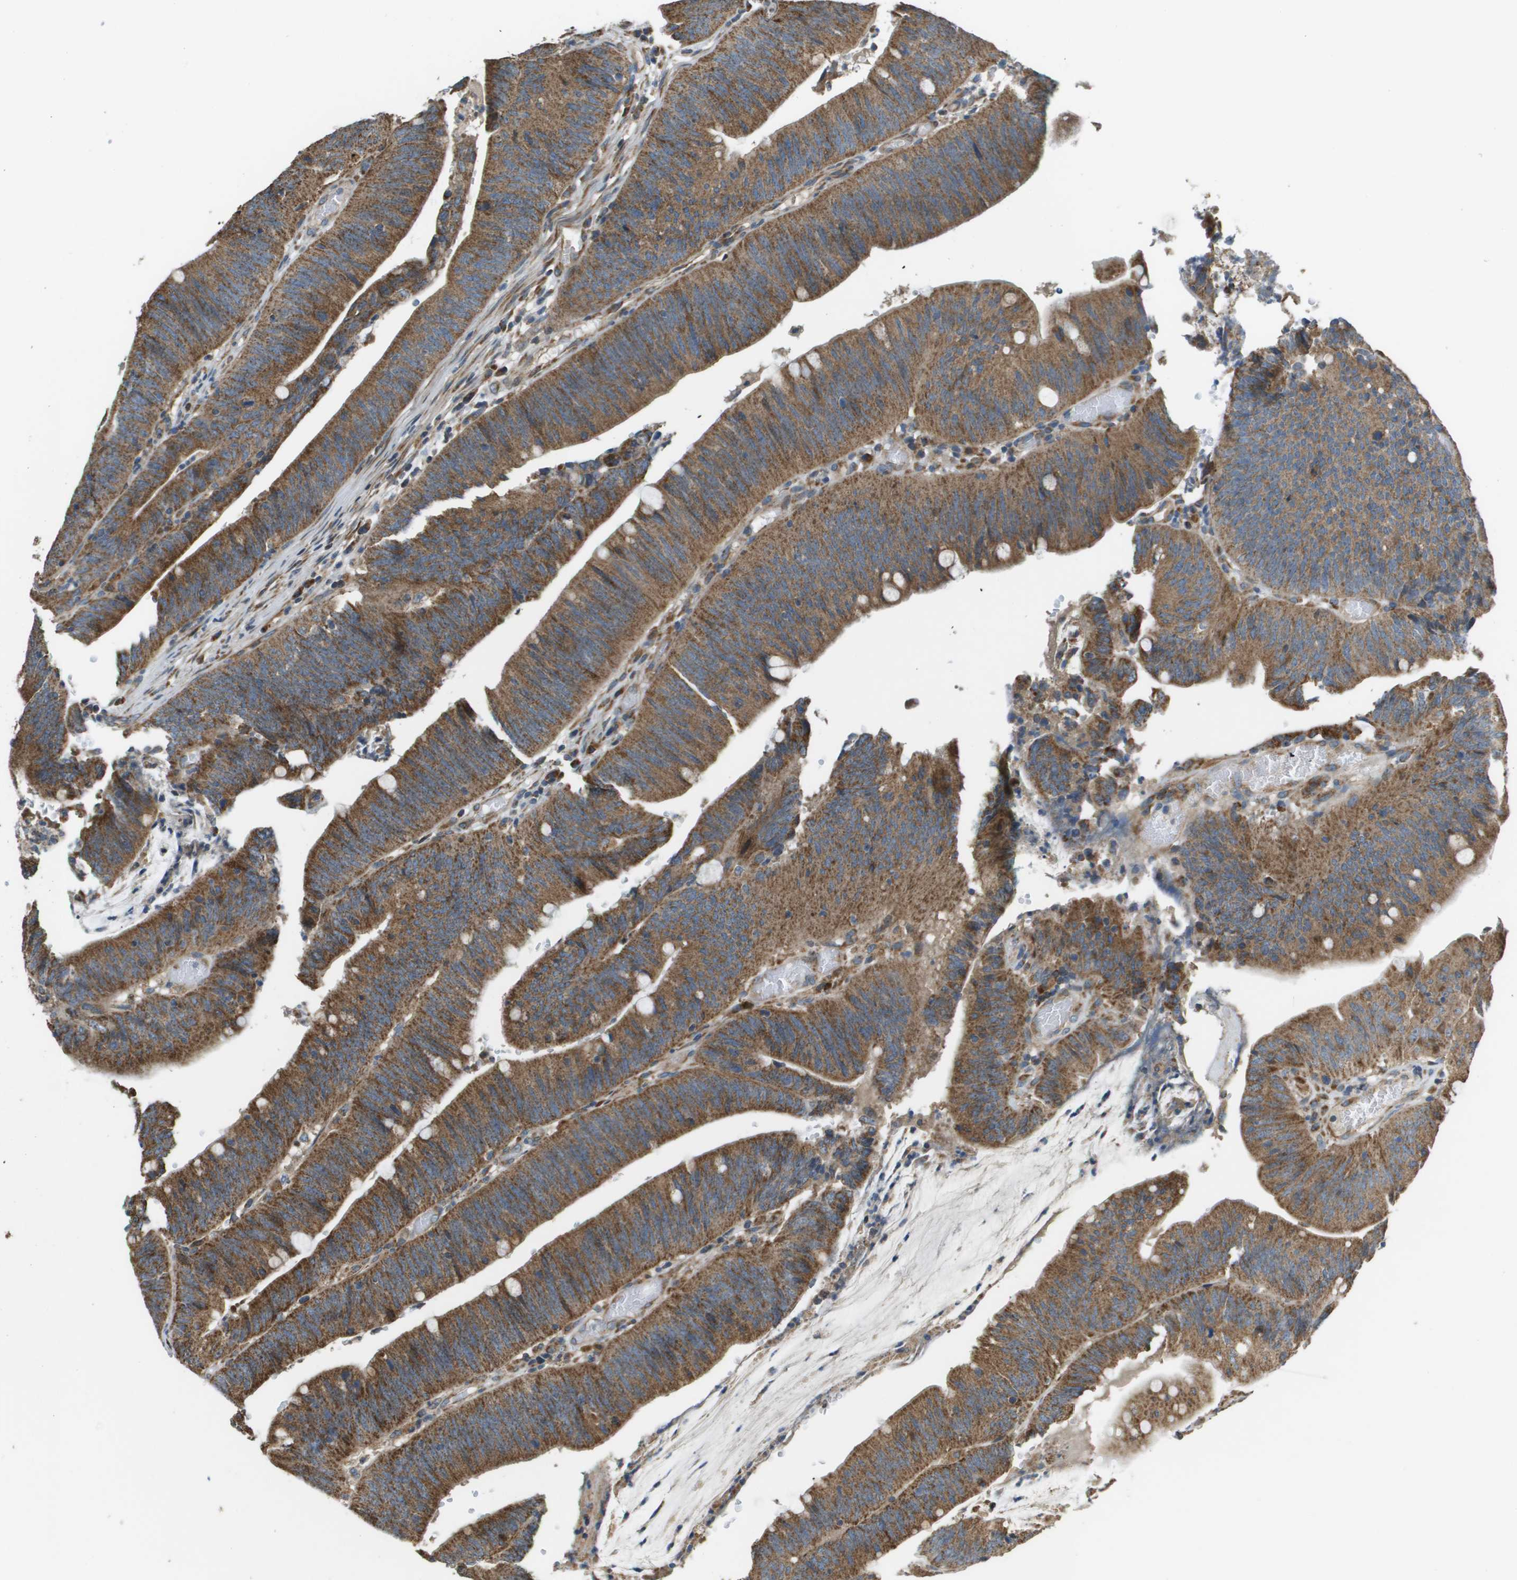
{"staining": {"intensity": "strong", "quantity": ">75%", "location": "cytoplasmic/membranous"}, "tissue": "colorectal cancer", "cell_type": "Tumor cells", "image_type": "cancer", "snomed": [{"axis": "morphology", "description": "Normal tissue, NOS"}, {"axis": "morphology", "description": "Adenocarcinoma, NOS"}, {"axis": "topography", "description": "Rectum"}], "caption": "This is an image of immunohistochemistry staining of colorectal adenocarcinoma, which shows strong expression in the cytoplasmic/membranous of tumor cells.", "gene": "NRK", "patient": {"sex": "female", "age": 66}}